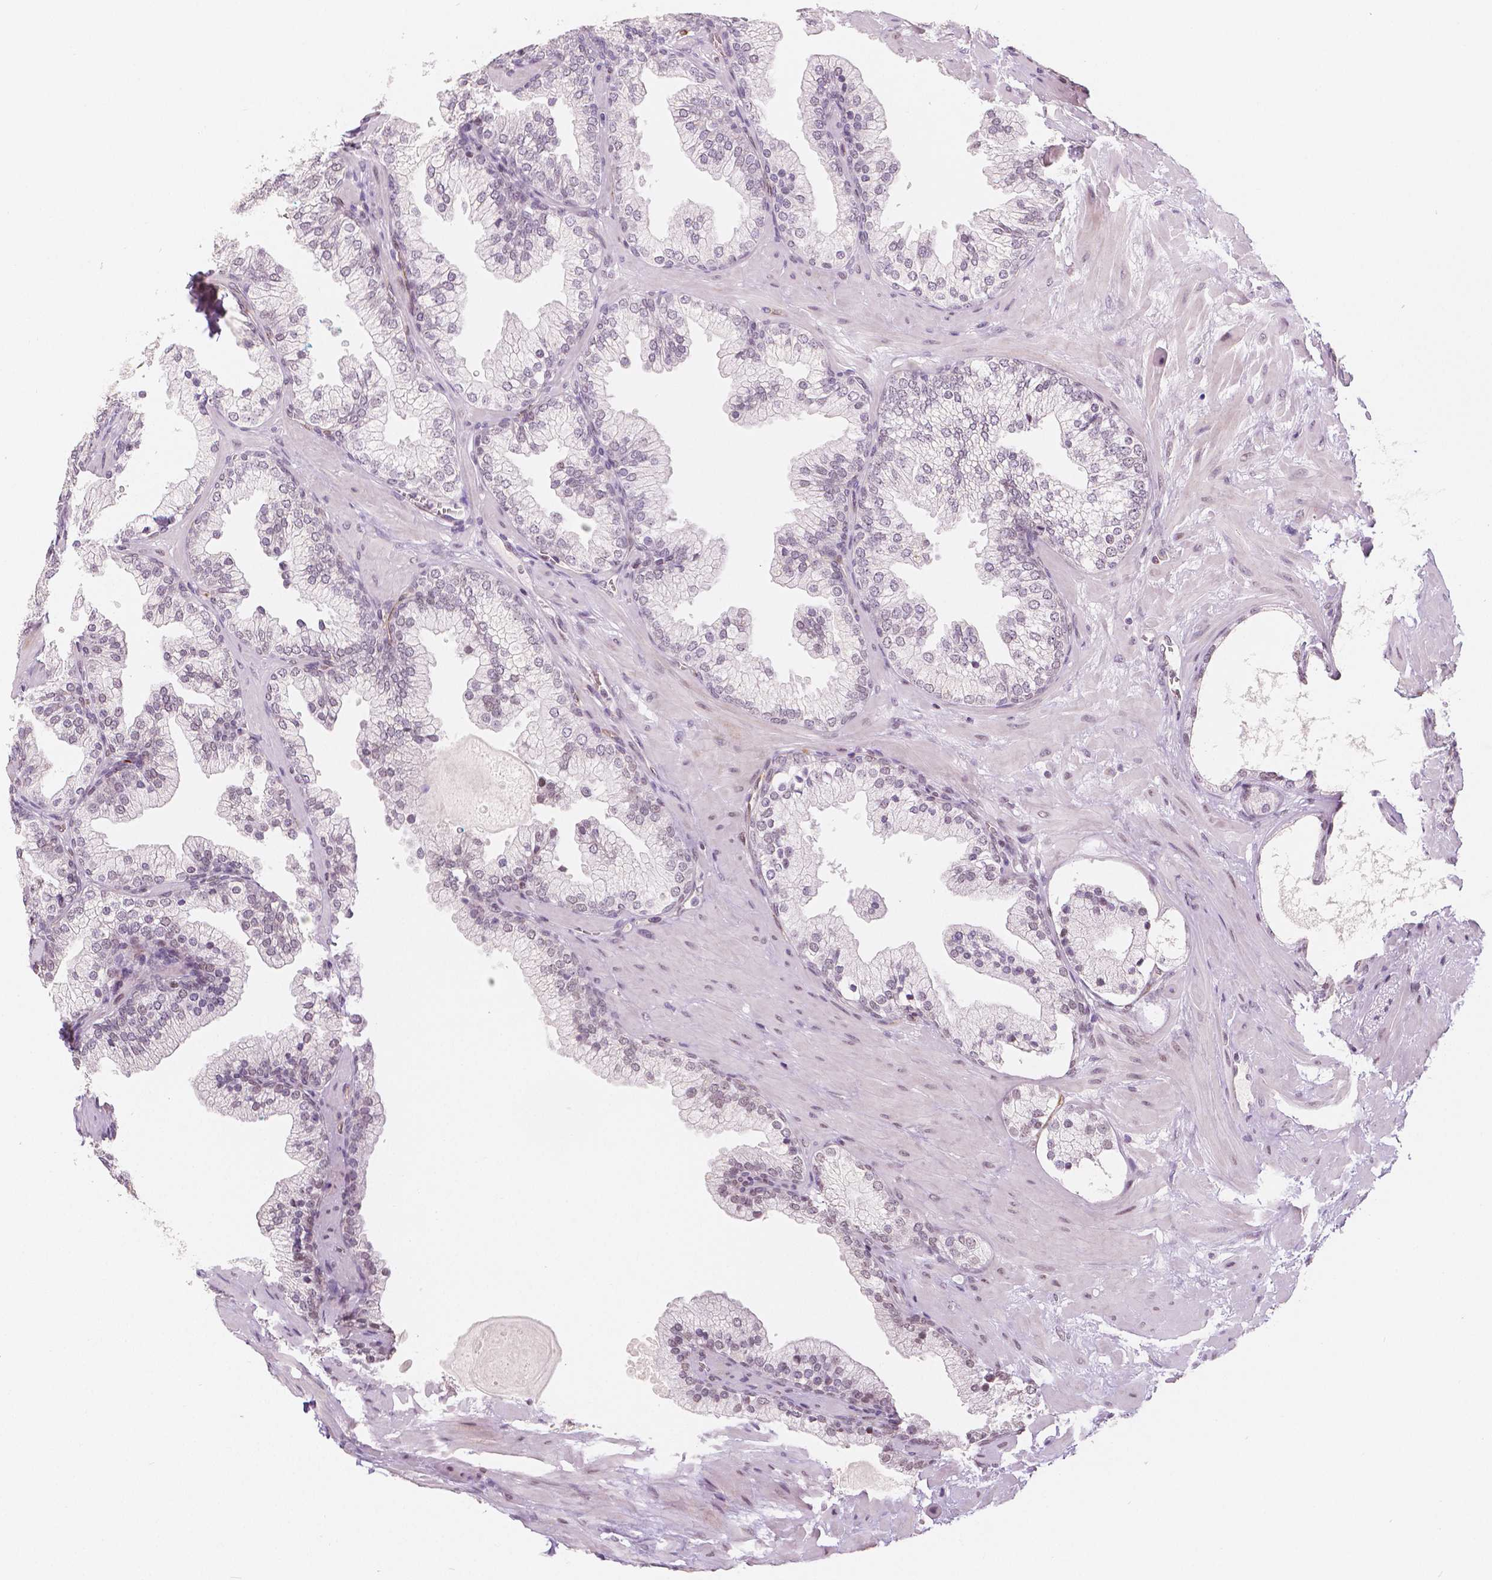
{"staining": {"intensity": "weak", "quantity": "<25%", "location": "nuclear"}, "tissue": "prostate", "cell_type": "Glandular cells", "image_type": "normal", "snomed": [{"axis": "morphology", "description": "Normal tissue, NOS"}, {"axis": "topography", "description": "Prostate"}, {"axis": "topography", "description": "Peripheral nerve tissue"}], "caption": "The micrograph shows no staining of glandular cells in benign prostate.", "gene": "KDM5B", "patient": {"sex": "male", "age": 61}}